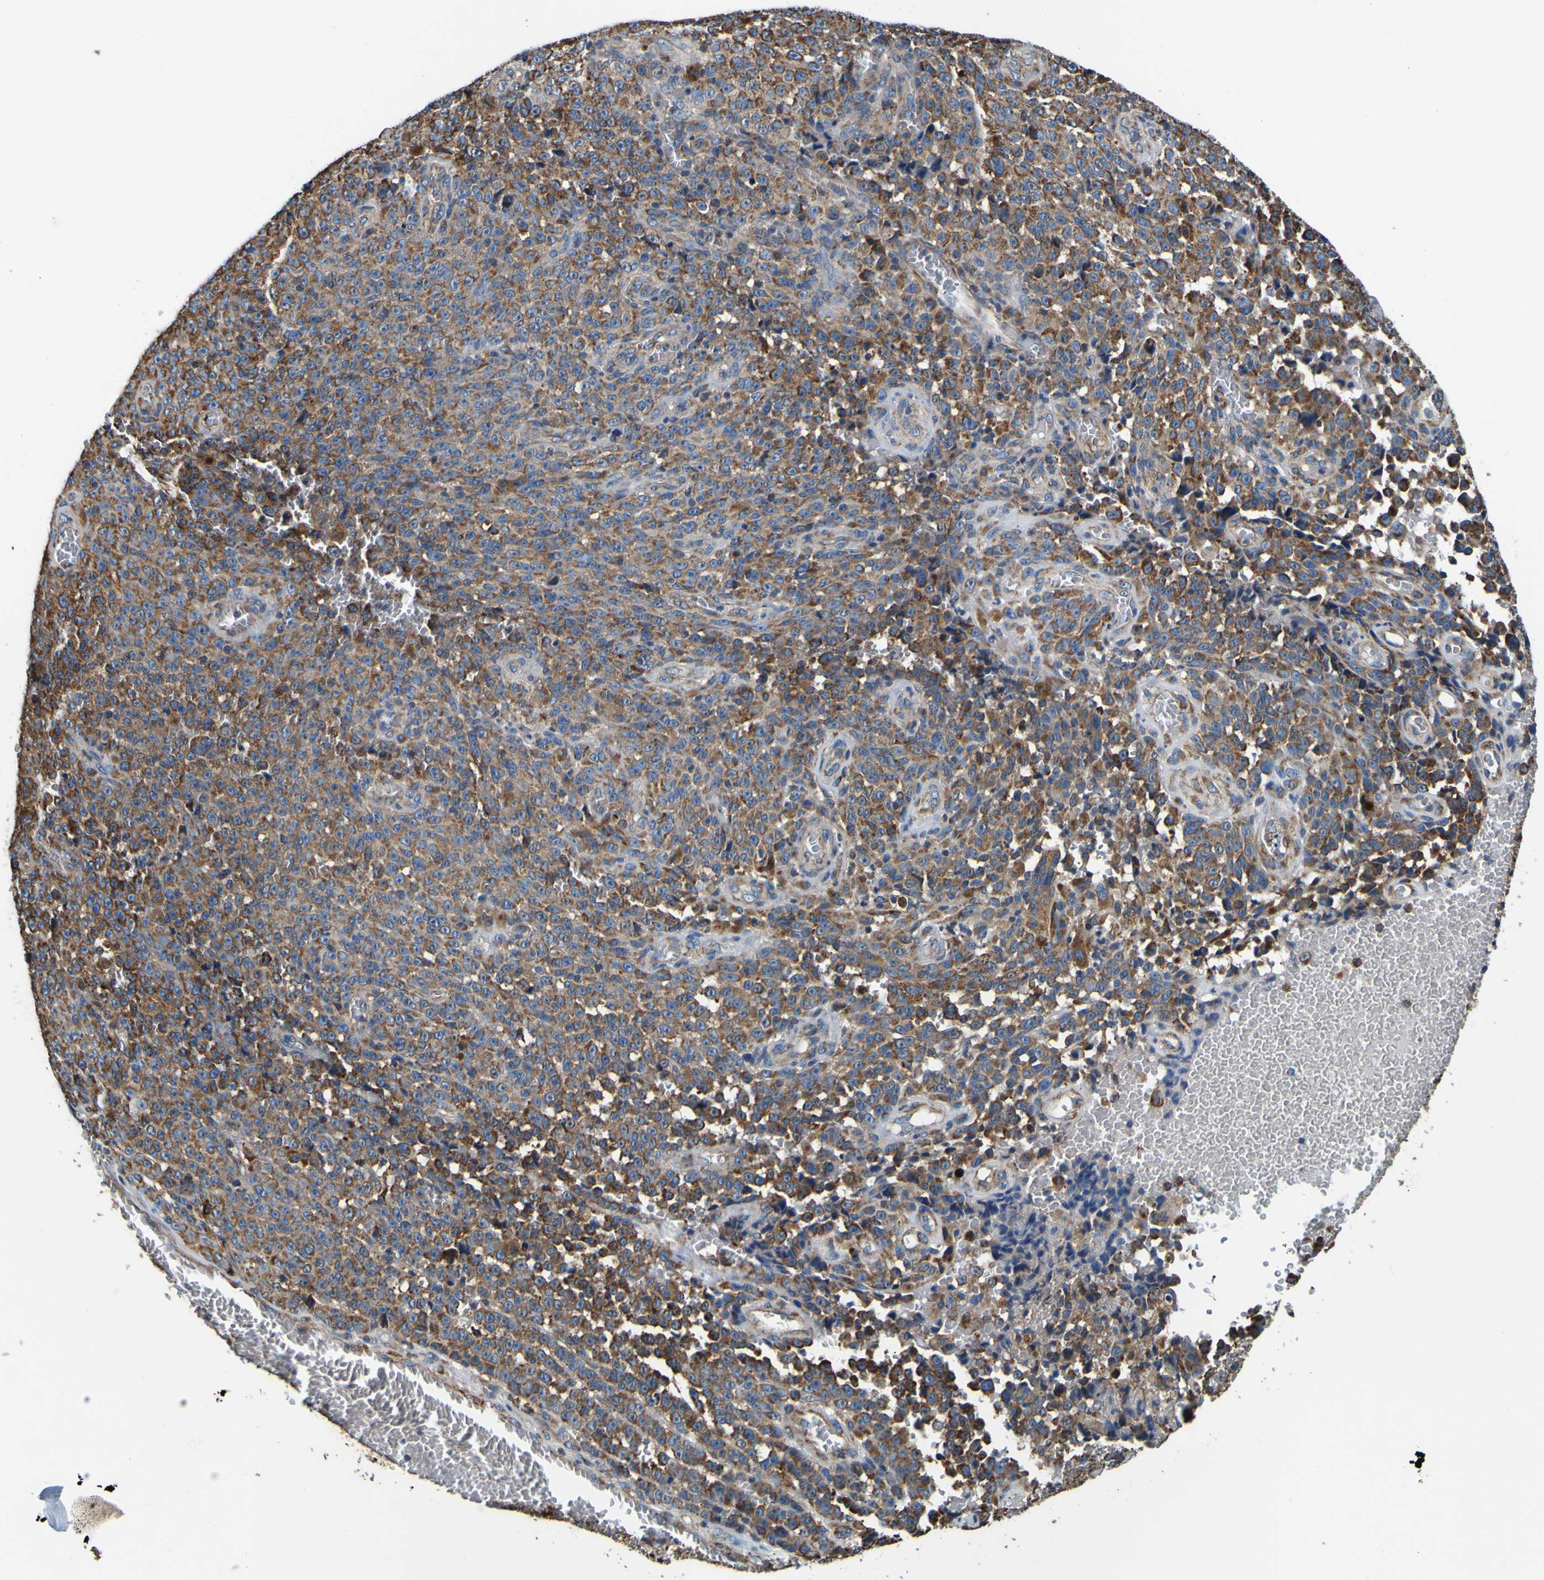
{"staining": {"intensity": "moderate", "quantity": ">75%", "location": "cytoplasmic/membranous"}, "tissue": "melanoma", "cell_type": "Tumor cells", "image_type": "cancer", "snomed": [{"axis": "morphology", "description": "Malignant melanoma, NOS"}, {"axis": "topography", "description": "Skin"}], "caption": "This micrograph exhibits immunohistochemistry staining of human melanoma, with medium moderate cytoplasmic/membranous expression in approximately >75% of tumor cells.", "gene": "INPP5A", "patient": {"sex": "female", "age": 82}}